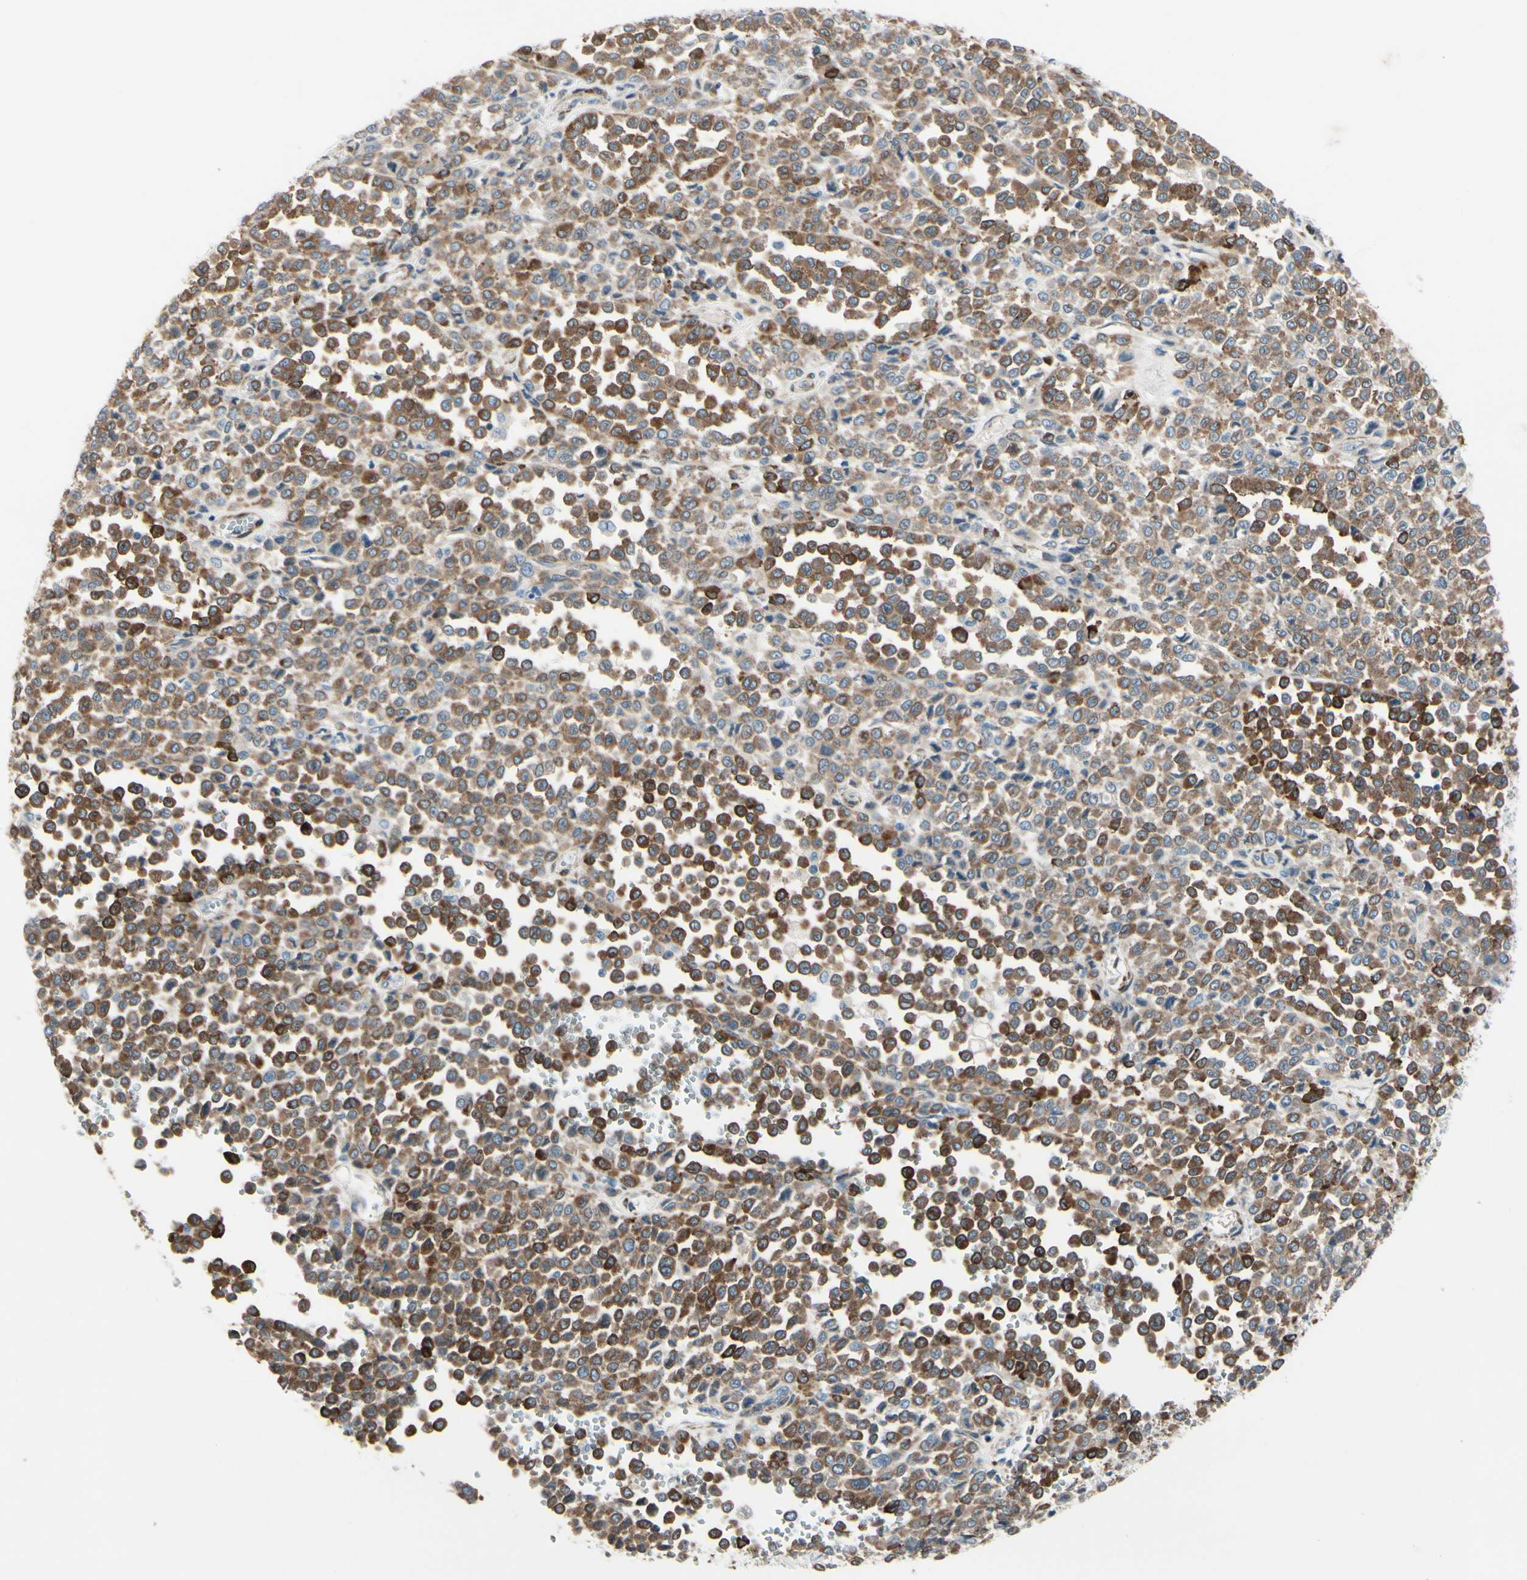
{"staining": {"intensity": "strong", "quantity": ">75%", "location": "cytoplasmic/membranous"}, "tissue": "melanoma", "cell_type": "Tumor cells", "image_type": "cancer", "snomed": [{"axis": "morphology", "description": "Malignant melanoma, Metastatic site"}, {"axis": "topography", "description": "Pancreas"}], "caption": "Malignant melanoma (metastatic site) stained for a protein (brown) shows strong cytoplasmic/membranous positive positivity in about >75% of tumor cells.", "gene": "MAP2", "patient": {"sex": "female", "age": 30}}